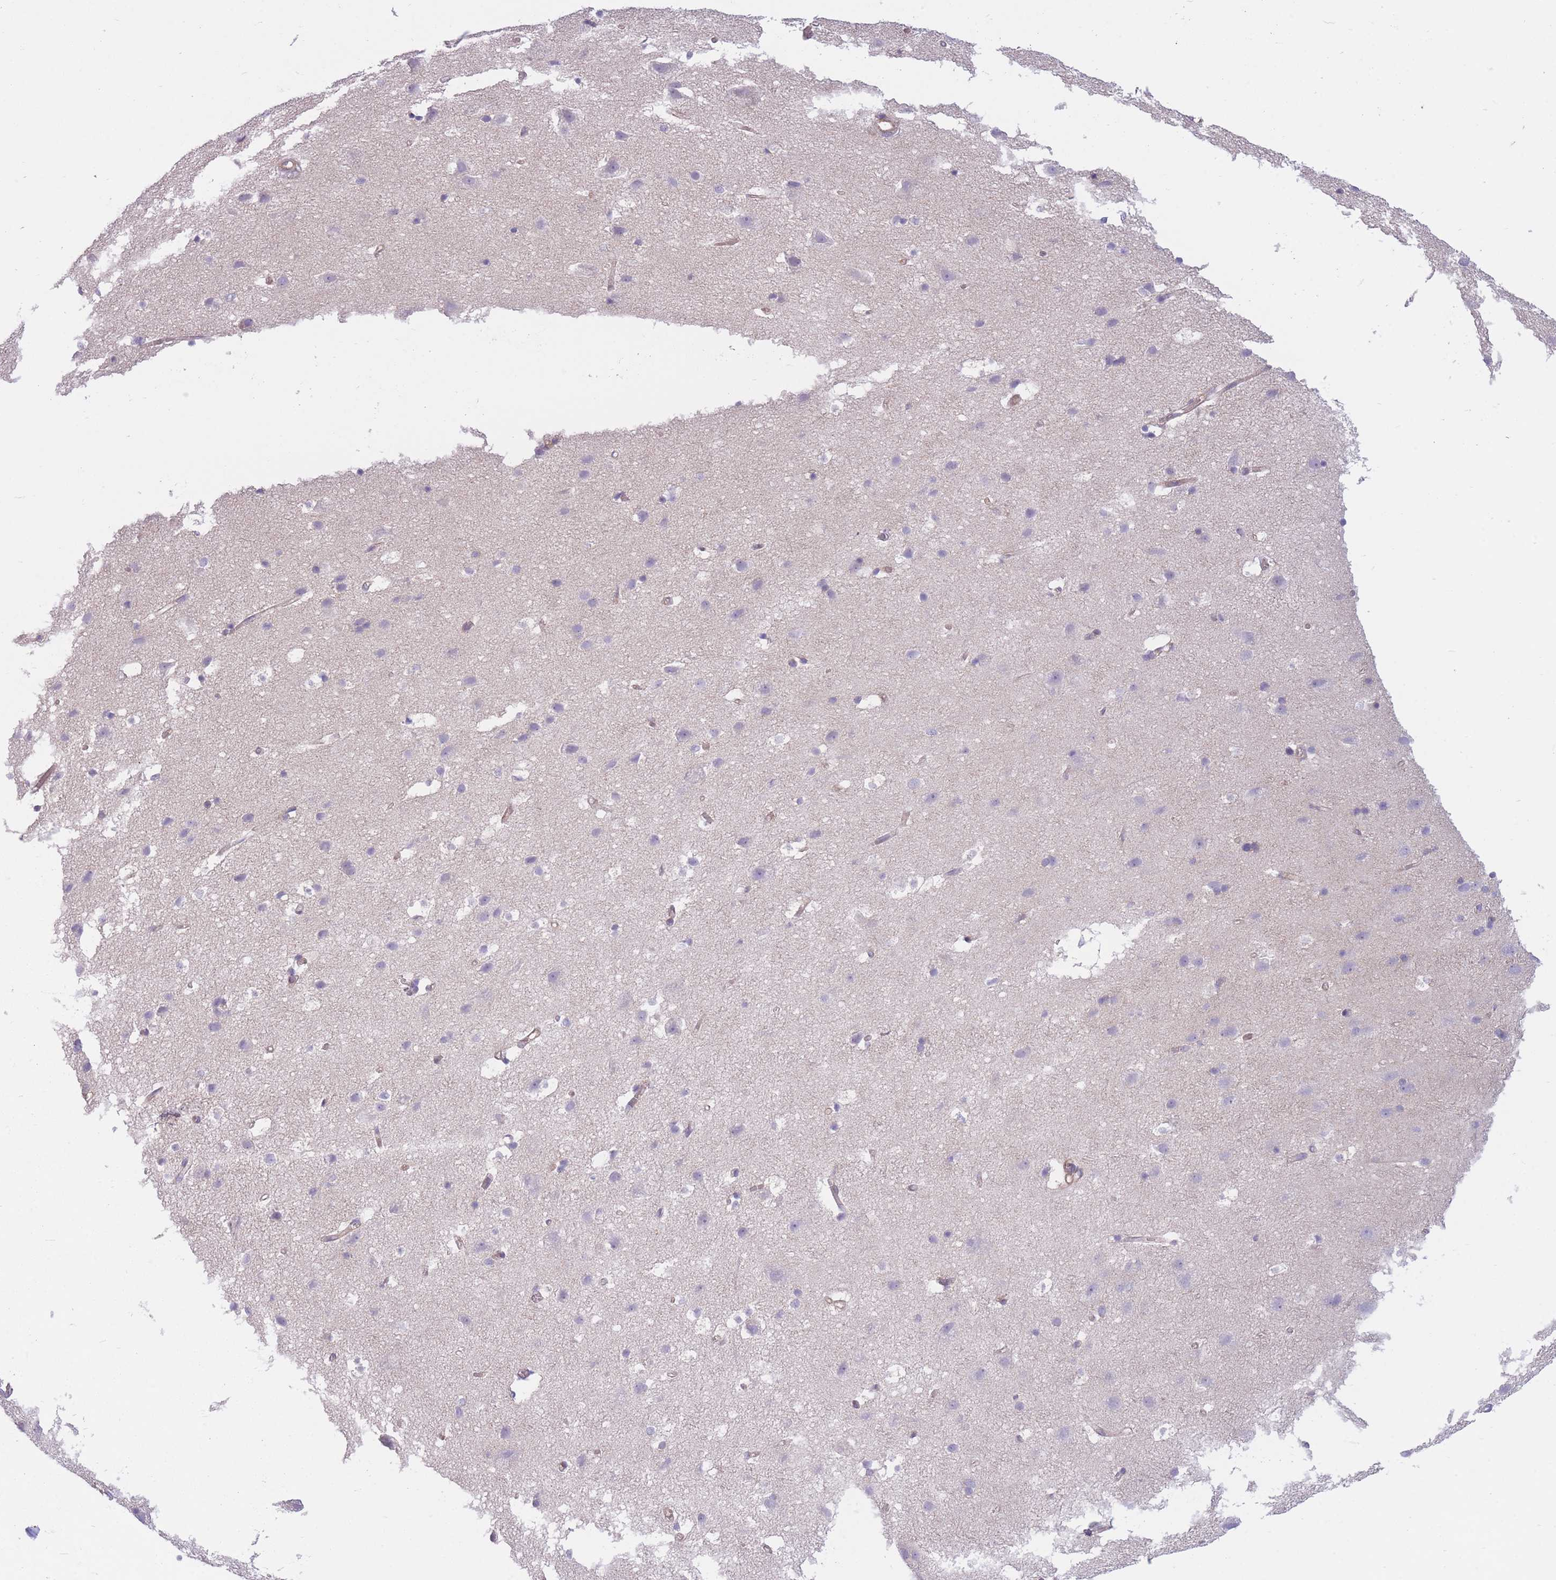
{"staining": {"intensity": "weak", "quantity": "<25%", "location": "cytoplasmic/membranous"}, "tissue": "cerebral cortex", "cell_type": "Endothelial cells", "image_type": "normal", "snomed": [{"axis": "morphology", "description": "Normal tissue, NOS"}, {"axis": "topography", "description": "Cerebral cortex"}], "caption": "Normal cerebral cortex was stained to show a protein in brown. There is no significant expression in endothelial cells.", "gene": "SERPINB3", "patient": {"sex": "male", "age": 54}}